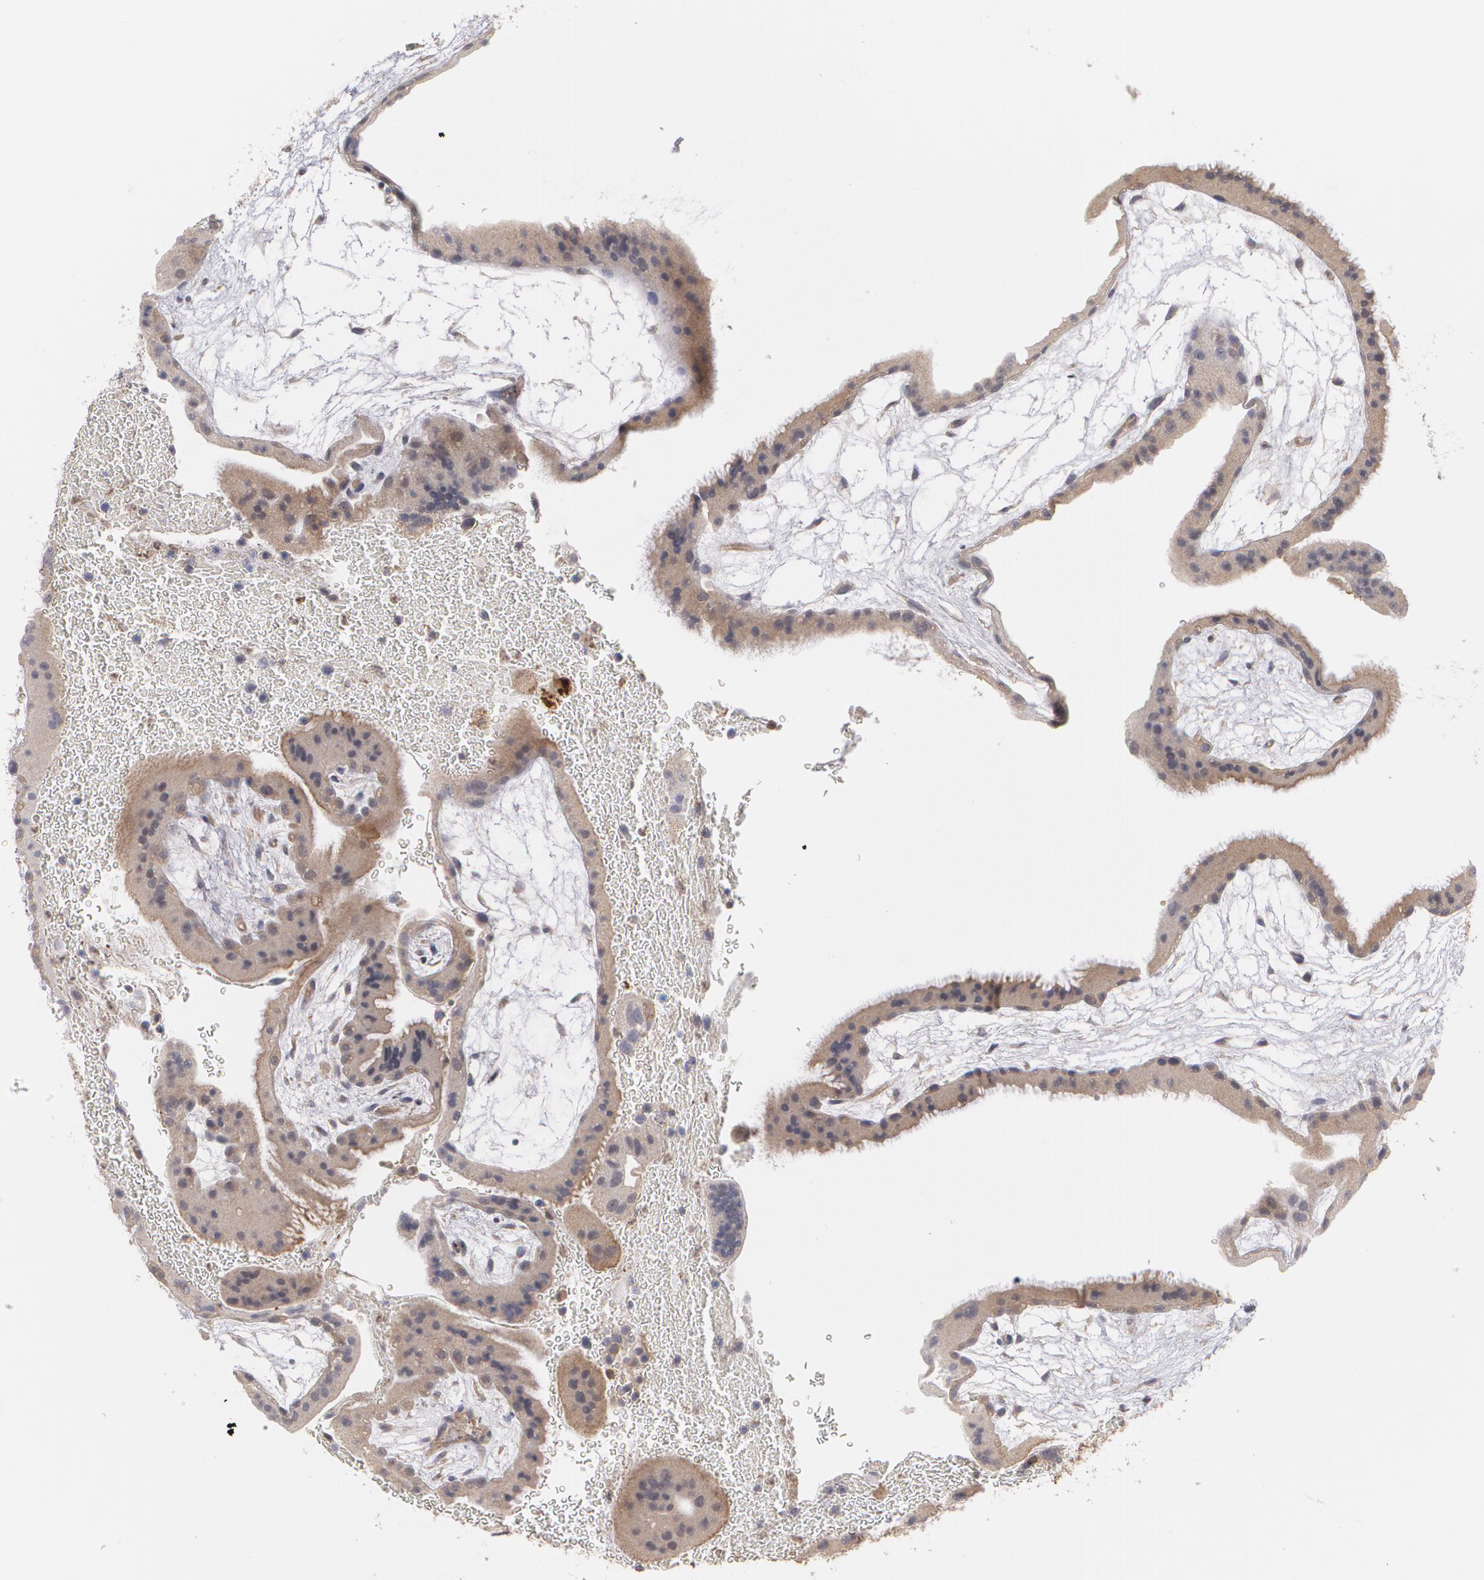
{"staining": {"intensity": "moderate", "quantity": ">75%", "location": "cytoplasmic/membranous"}, "tissue": "placenta", "cell_type": "Decidual cells", "image_type": "normal", "snomed": [{"axis": "morphology", "description": "Normal tissue, NOS"}, {"axis": "topography", "description": "Placenta"}], "caption": "Decidual cells exhibit moderate cytoplasmic/membranous positivity in approximately >75% of cells in normal placenta.", "gene": "HTT", "patient": {"sex": "female", "age": 19}}